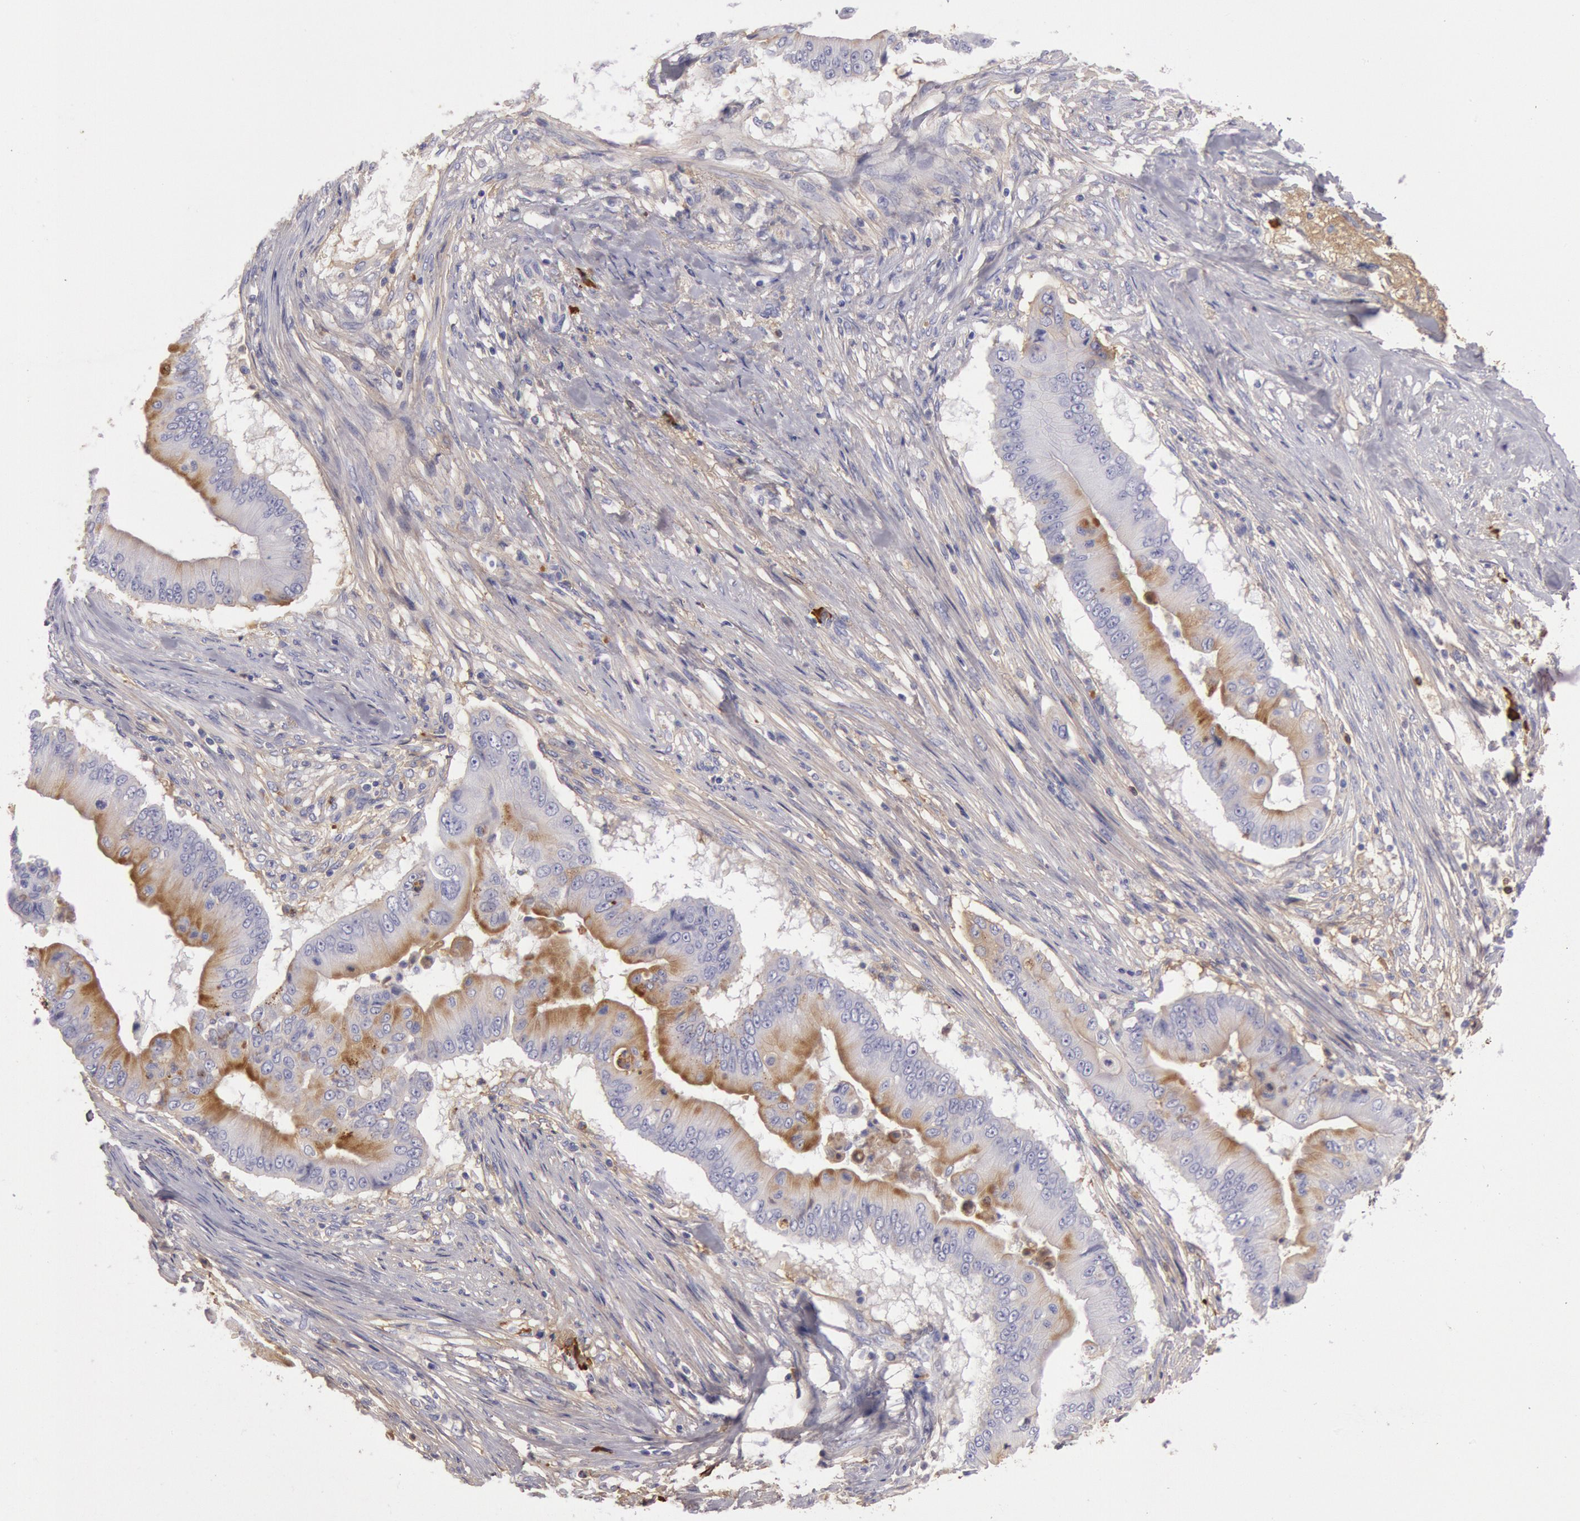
{"staining": {"intensity": "moderate", "quantity": "25%-75%", "location": "cytoplasmic/membranous"}, "tissue": "pancreatic cancer", "cell_type": "Tumor cells", "image_type": "cancer", "snomed": [{"axis": "morphology", "description": "Adenocarcinoma, NOS"}, {"axis": "topography", "description": "Pancreas"}], "caption": "This micrograph displays pancreatic adenocarcinoma stained with immunohistochemistry to label a protein in brown. The cytoplasmic/membranous of tumor cells show moderate positivity for the protein. Nuclei are counter-stained blue.", "gene": "IGHG1", "patient": {"sex": "male", "age": 62}}